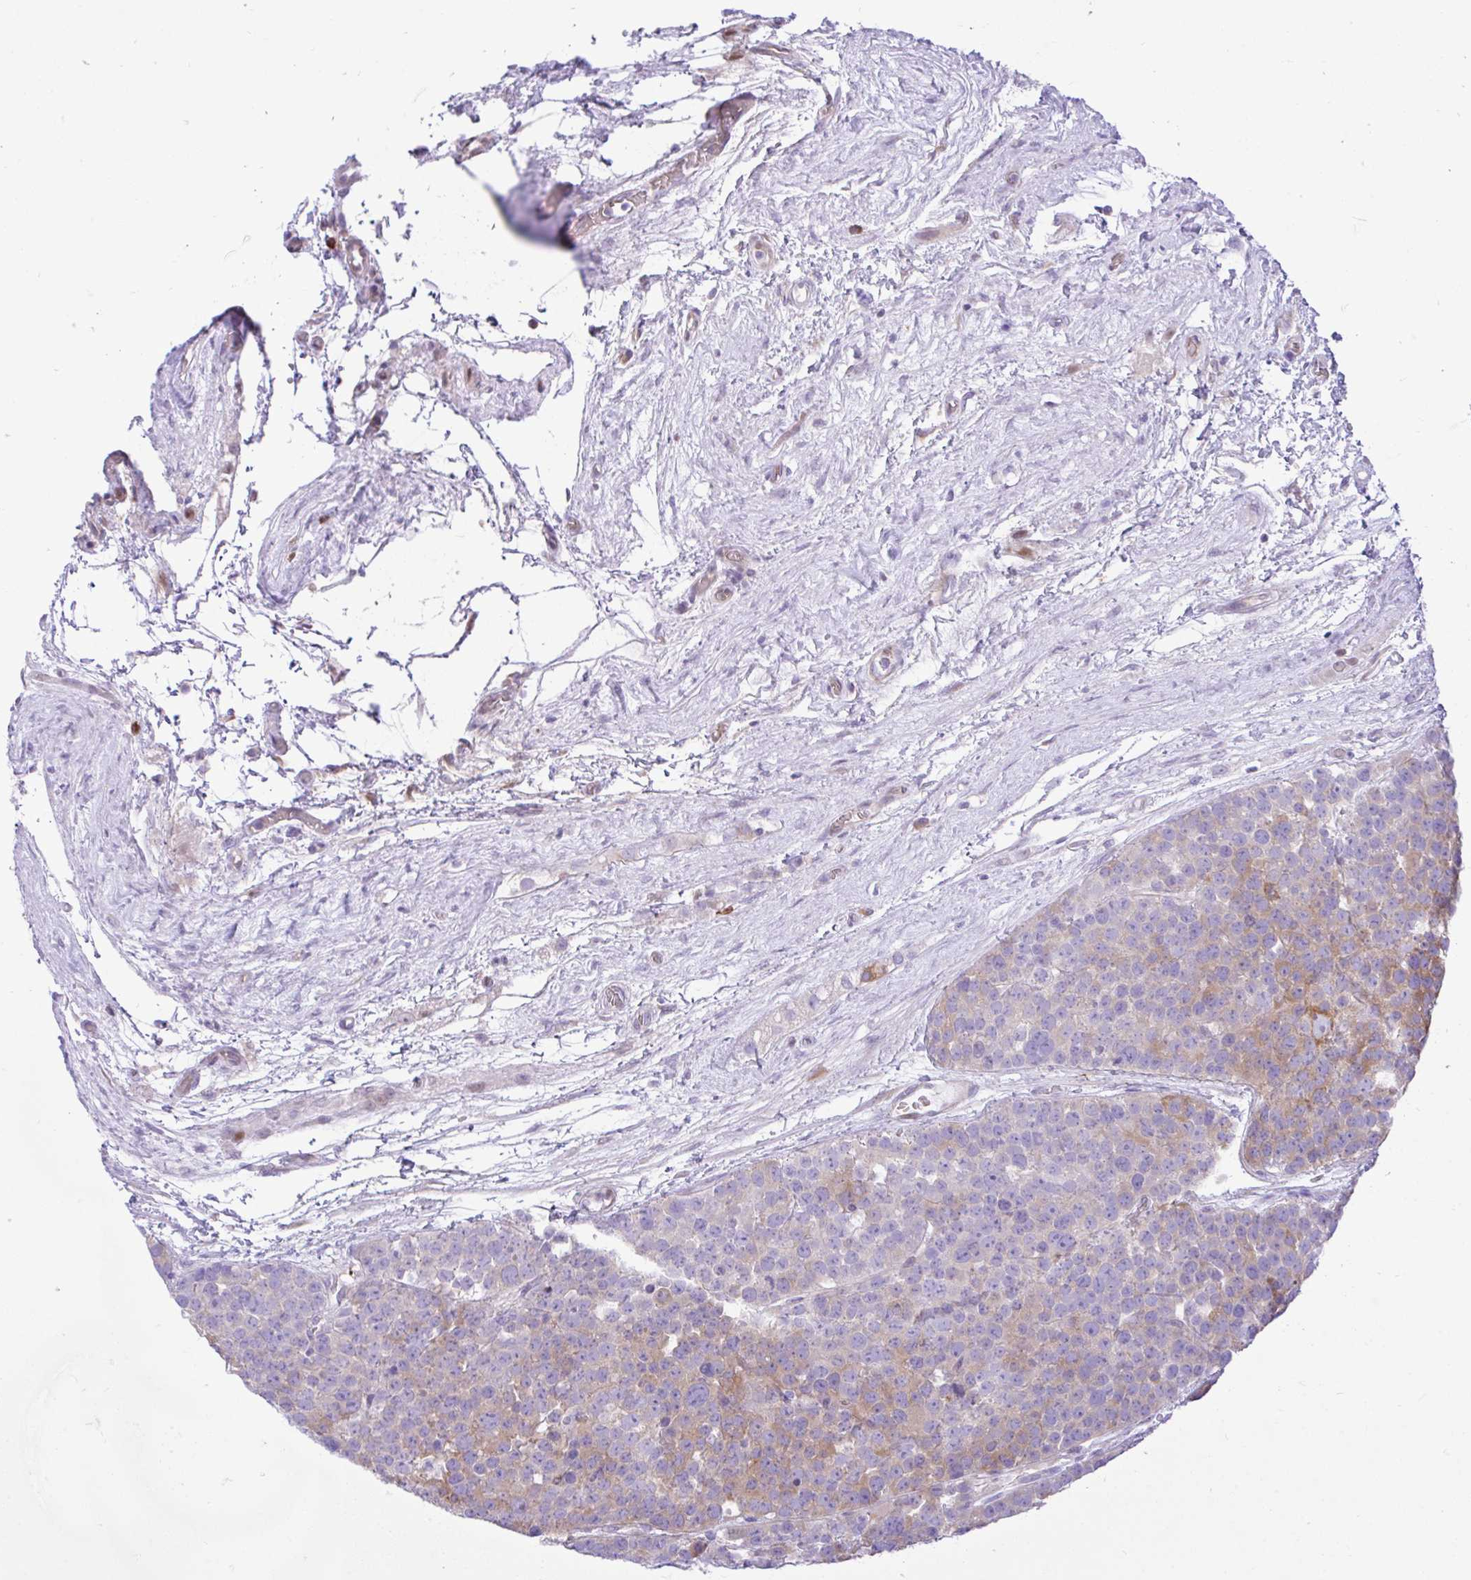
{"staining": {"intensity": "weak", "quantity": "25%-75%", "location": "cytoplasmic/membranous"}, "tissue": "testis cancer", "cell_type": "Tumor cells", "image_type": "cancer", "snomed": [{"axis": "morphology", "description": "Seminoma, NOS"}, {"axis": "topography", "description": "Testis"}], "caption": "Immunohistochemical staining of human seminoma (testis) shows low levels of weak cytoplasmic/membranous protein positivity in about 25%-75% of tumor cells. Using DAB (brown) and hematoxylin (blue) stains, captured at high magnification using brightfield microscopy.", "gene": "EEF1A2", "patient": {"sex": "male", "age": 71}}